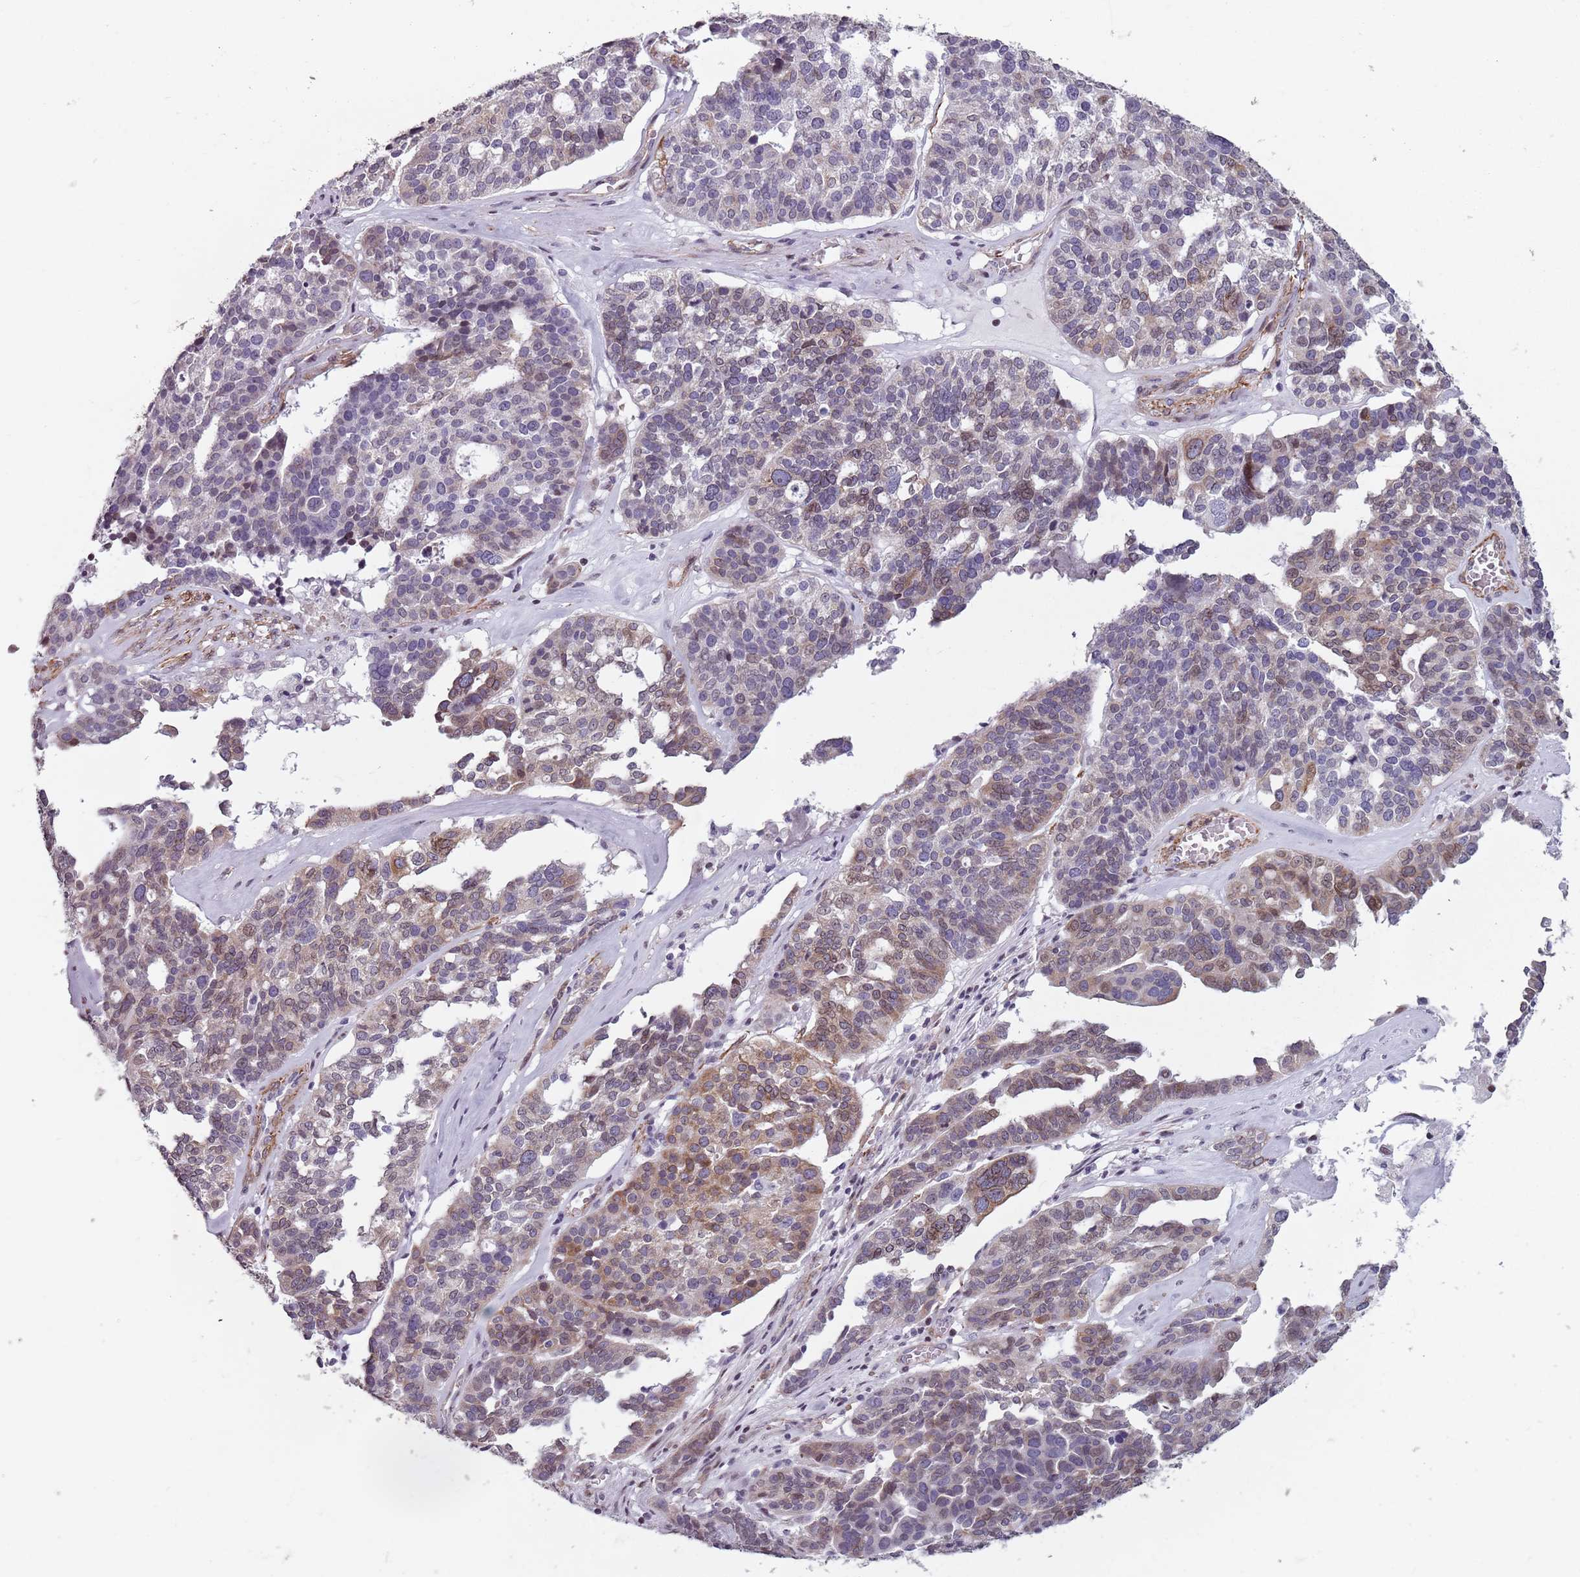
{"staining": {"intensity": "moderate", "quantity": "<25%", "location": "cytoplasmic/membranous,nuclear"}, "tissue": "ovarian cancer", "cell_type": "Tumor cells", "image_type": "cancer", "snomed": [{"axis": "morphology", "description": "Cystadenocarcinoma, serous, NOS"}, {"axis": "topography", "description": "Ovary"}], "caption": "Tumor cells exhibit moderate cytoplasmic/membranous and nuclear staining in about <25% of cells in ovarian cancer (serous cystadenocarcinoma).", "gene": "TMC4", "patient": {"sex": "female", "age": 59}}